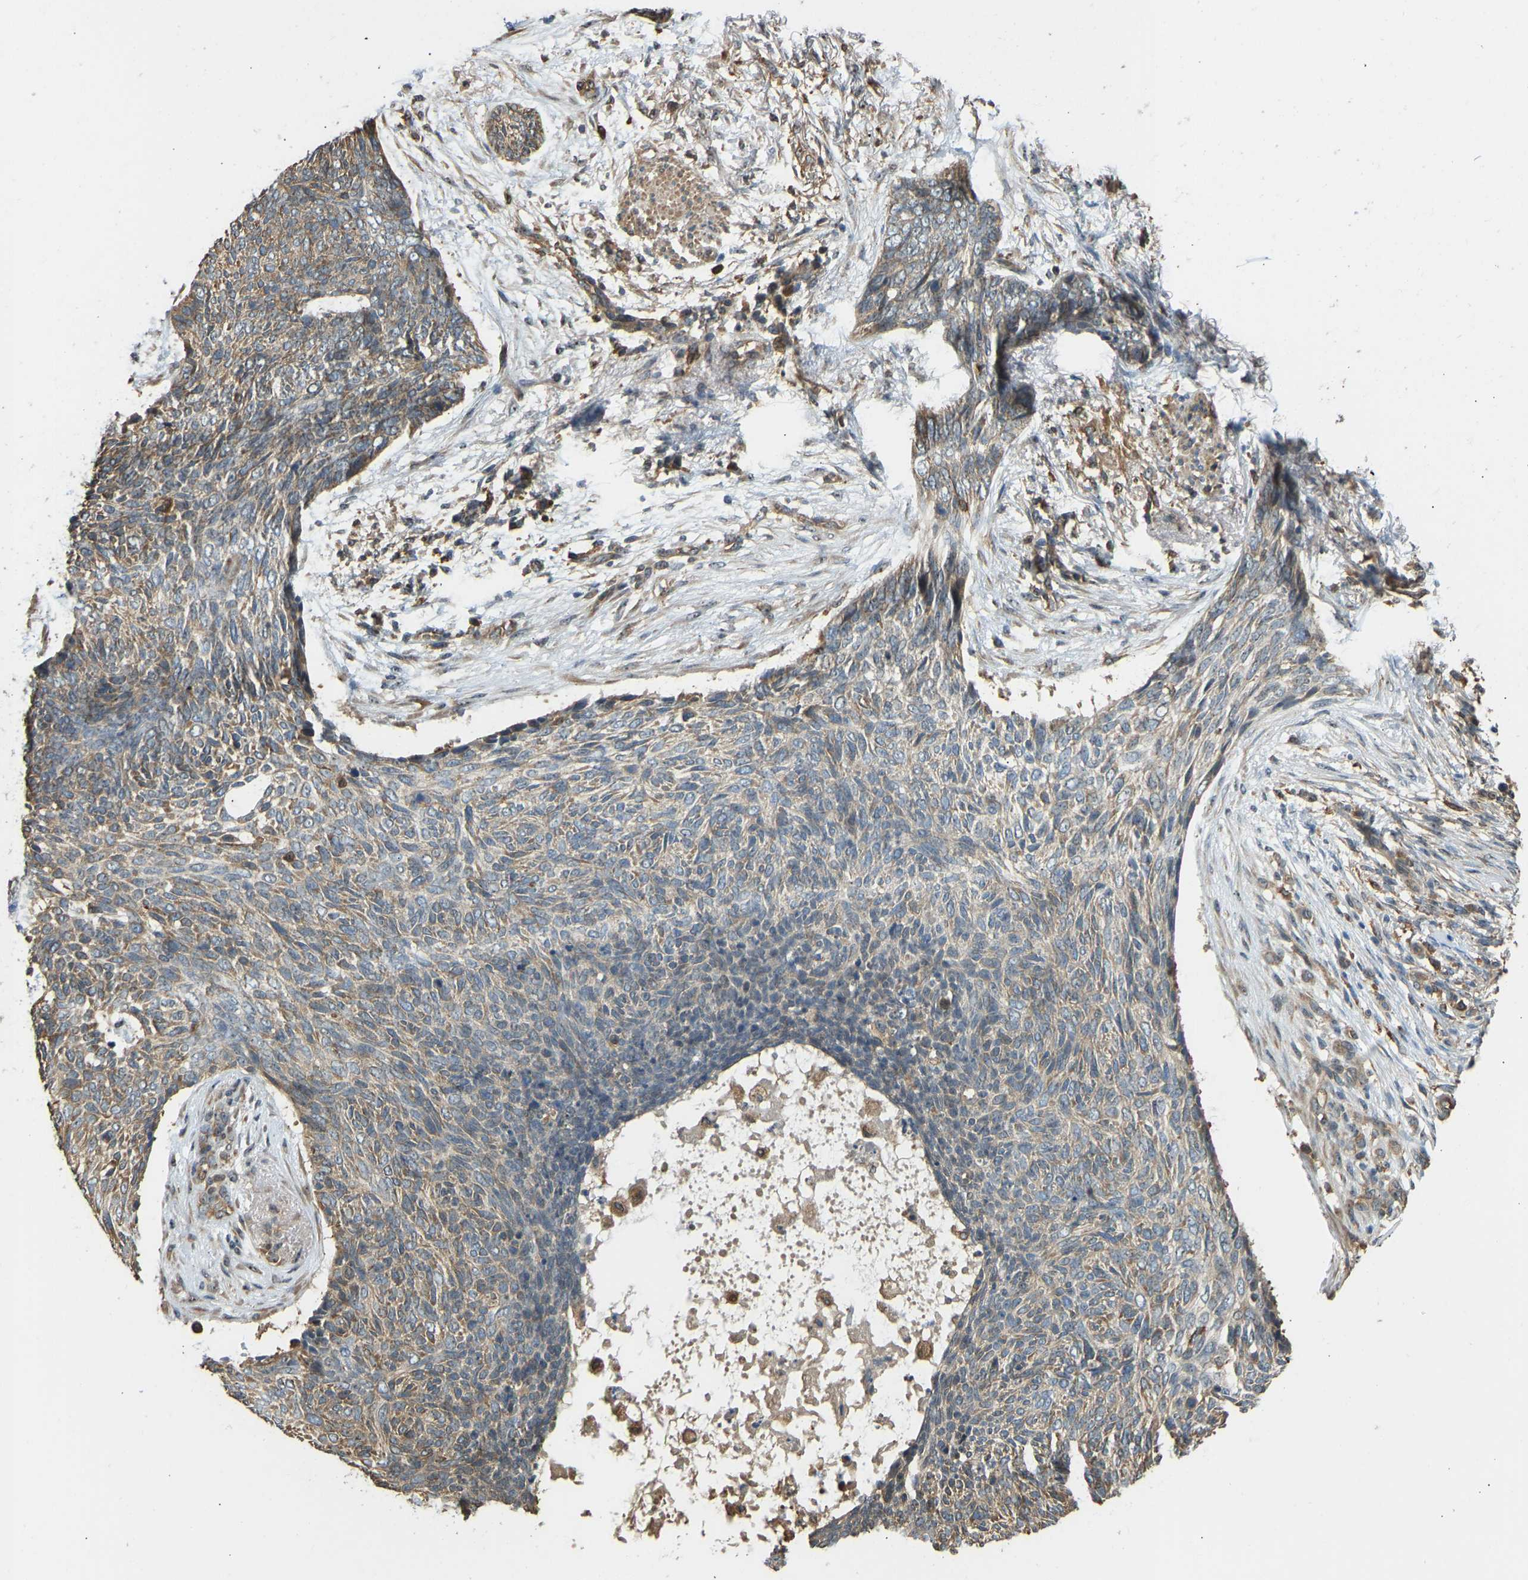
{"staining": {"intensity": "weak", "quantity": "25%-75%", "location": "cytoplasmic/membranous"}, "tissue": "skin cancer", "cell_type": "Tumor cells", "image_type": "cancer", "snomed": [{"axis": "morphology", "description": "Basal cell carcinoma"}, {"axis": "topography", "description": "Skin"}], "caption": "Brown immunohistochemical staining in human basal cell carcinoma (skin) reveals weak cytoplasmic/membranous staining in about 25%-75% of tumor cells. The staining is performed using DAB (3,3'-diaminobenzidine) brown chromogen to label protein expression. The nuclei are counter-stained blue using hematoxylin.", "gene": "OS9", "patient": {"sex": "female", "age": 84}}